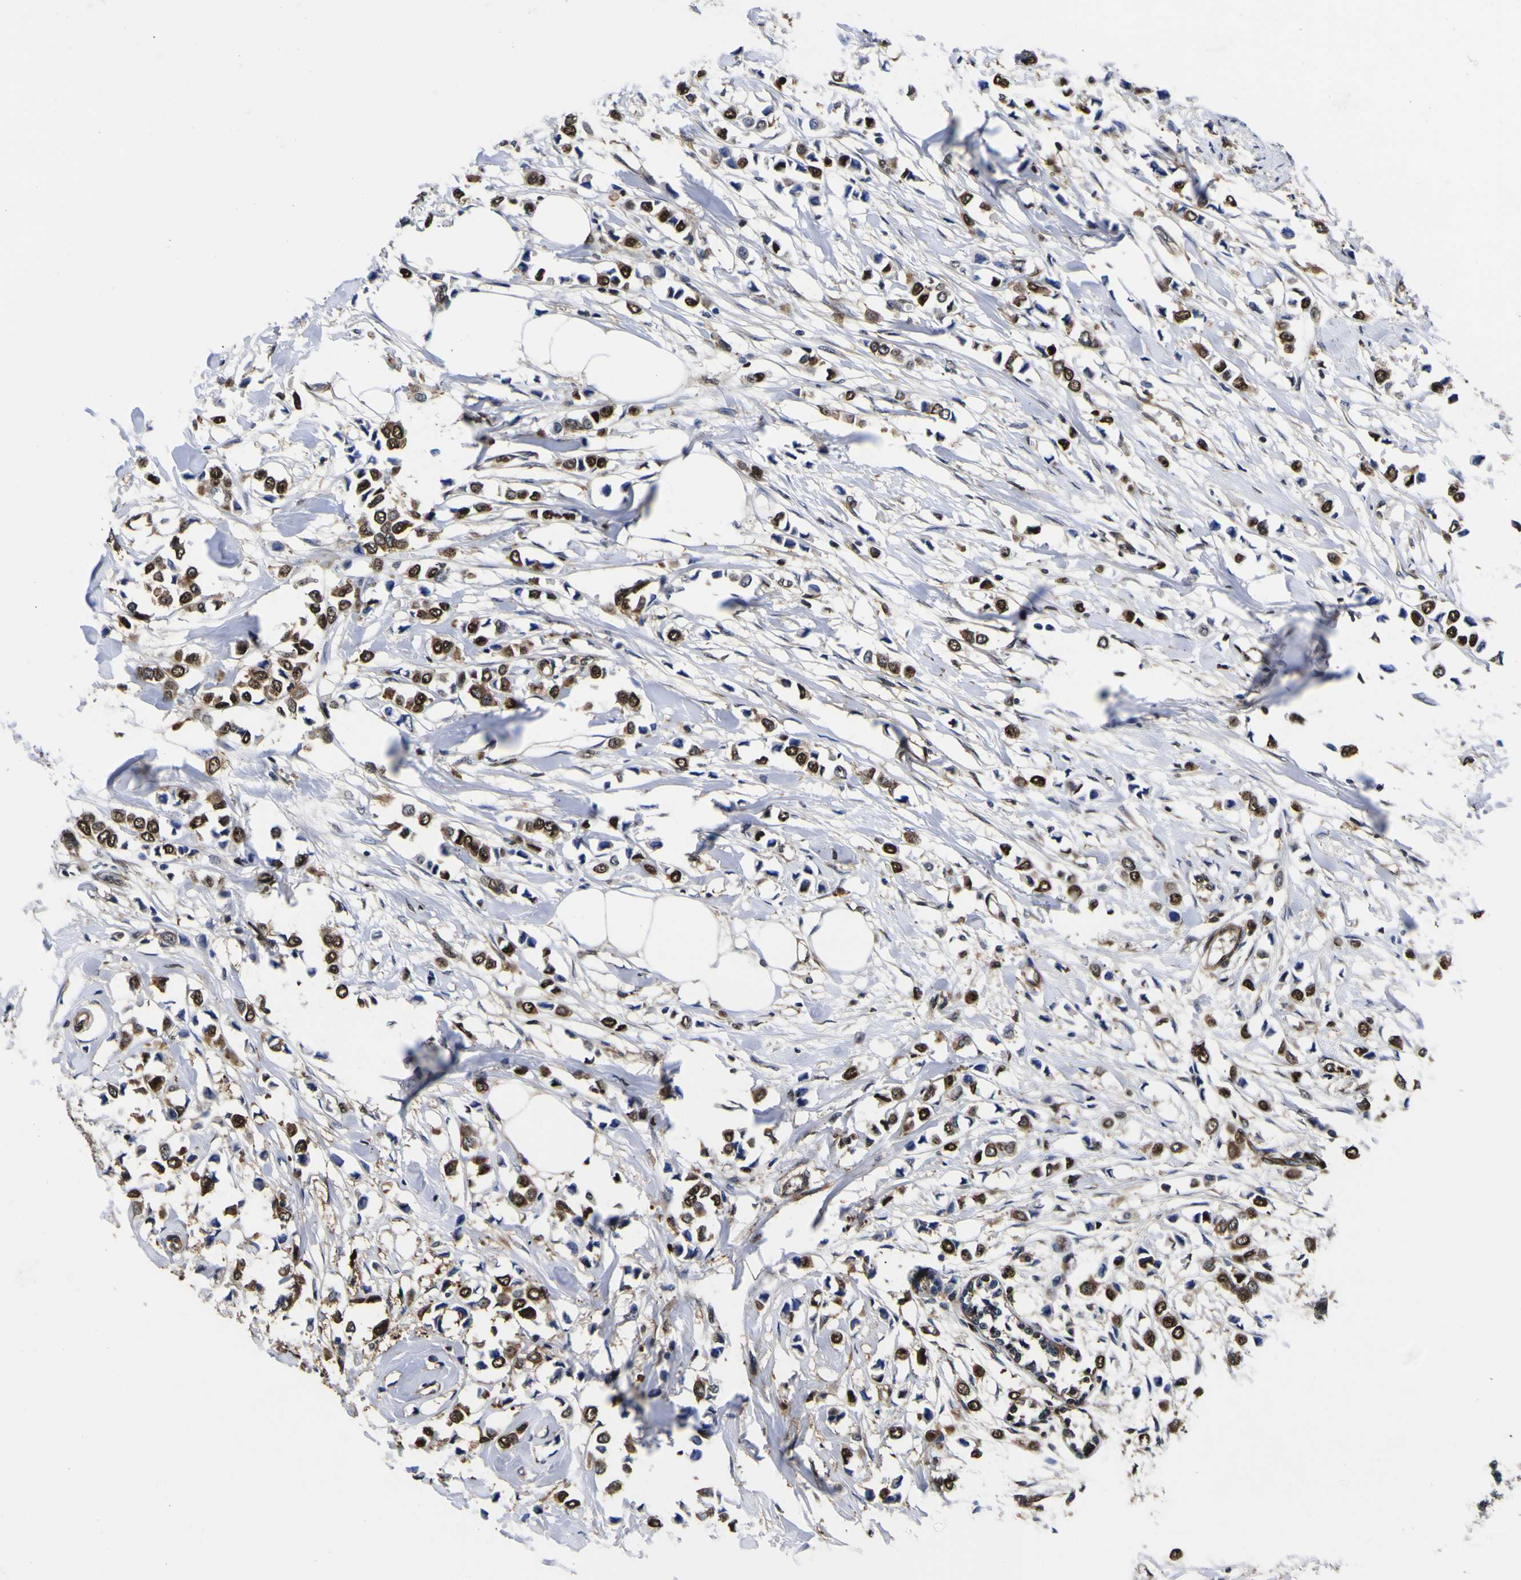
{"staining": {"intensity": "moderate", "quantity": ">75%", "location": "cytoplasmic/membranous,nuclear"}, "tissue": "breast cancer", "cell_type": "Tumor cells", "image_type": "cancer", "snomed": [{"axis": "morphology", "description": "Lobular carcinoma"}, {"axis": "topography", "description": "Breast"}], "caption": "Breast cancer stained with DAB immunohistochemistry (IHC) displays medium levels of moderate cytoplasmic/membranous and nuclear staining in about >75% of tumor cells. (Stains: DAB in brown, nuclei in blue, Microscopy: brightfield microscopy at high magnification).", "gene": "FAM110B", "patient": {"sex": "female", "age": 51}}